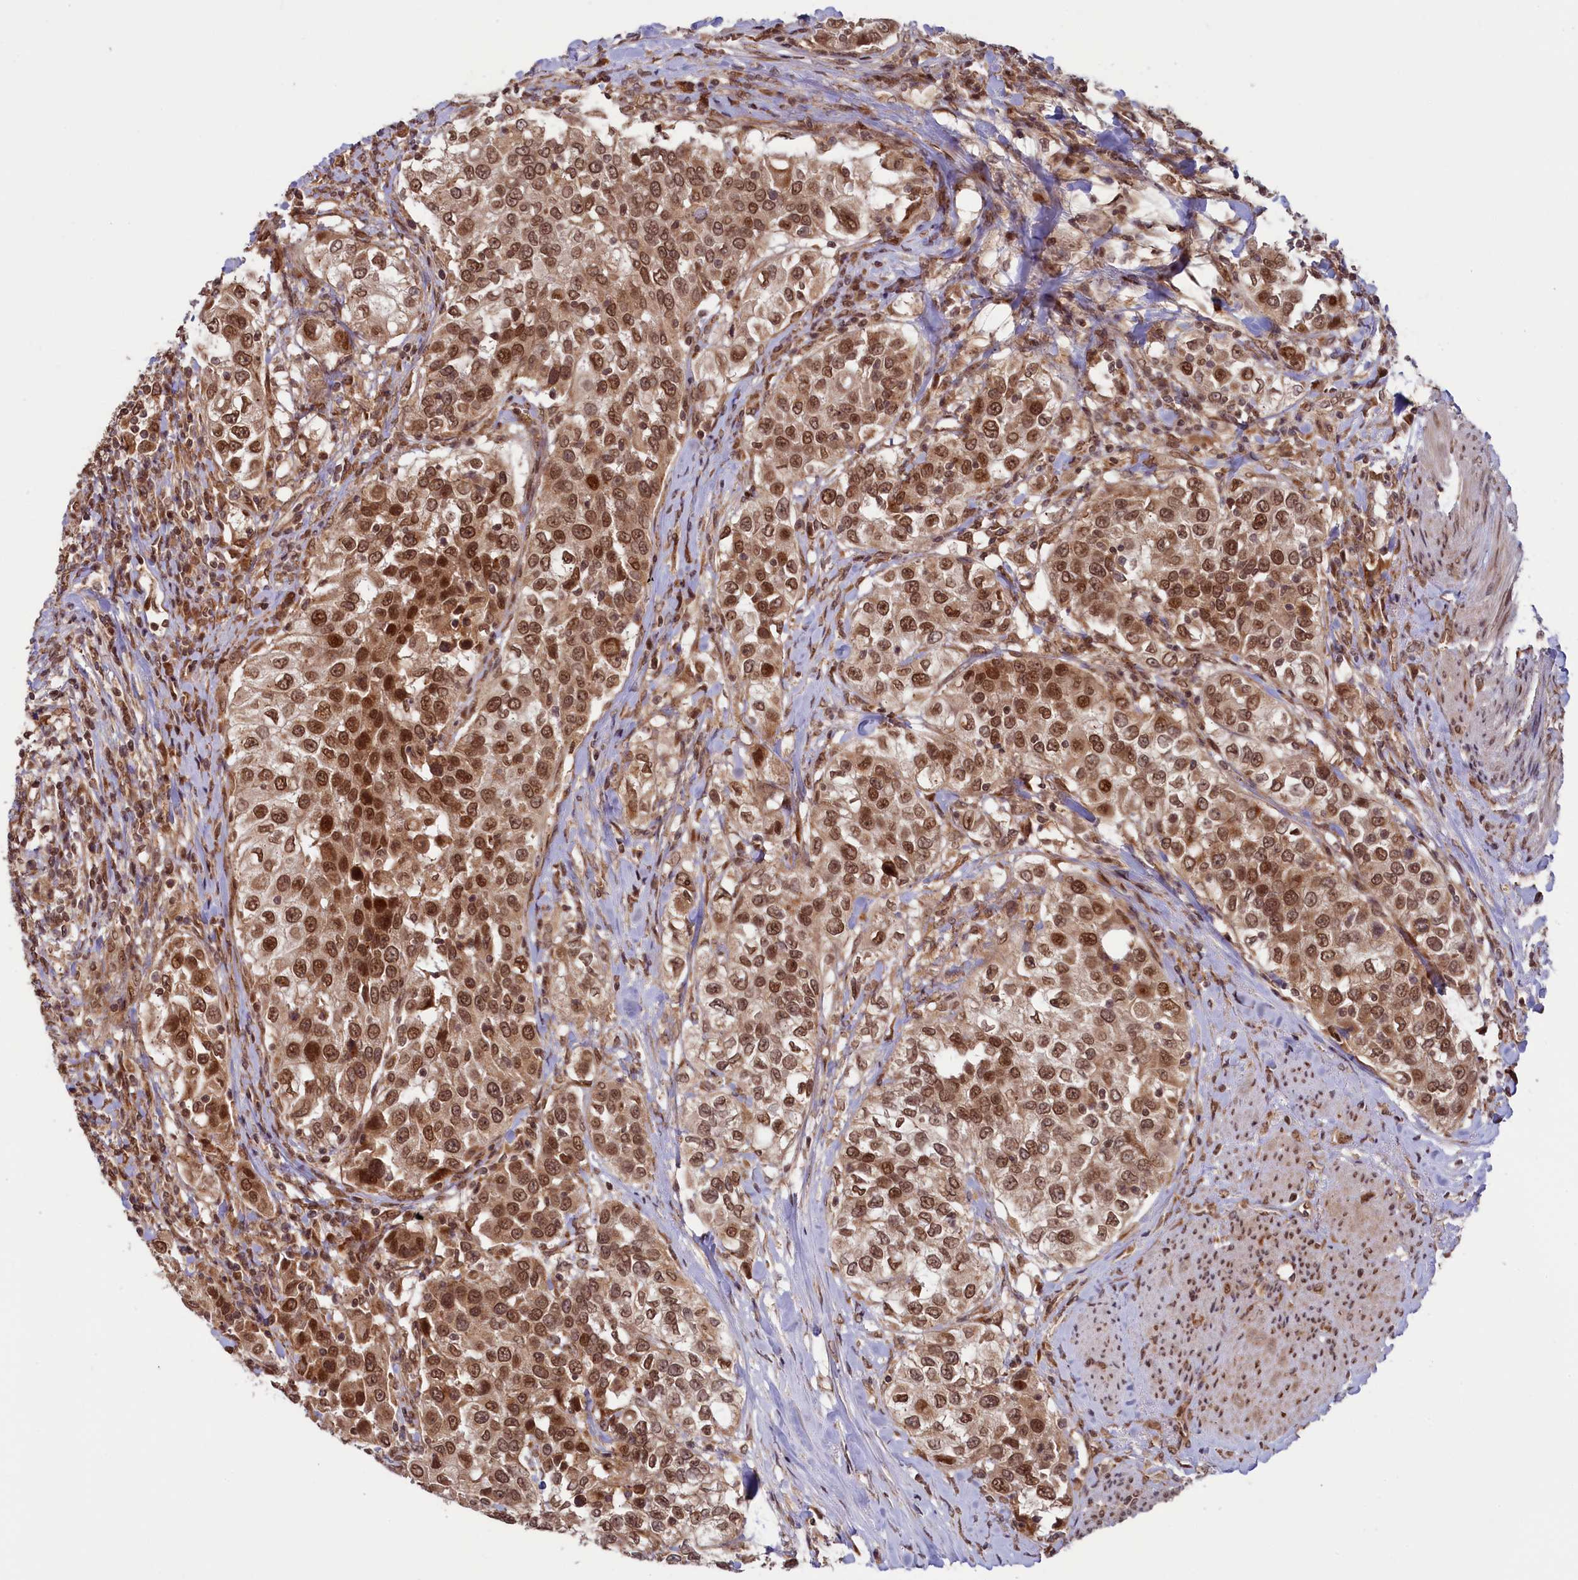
{"staining": {"intensity": "moderate", "quantity": ">75%", "location": "nuclear"}, "tissue": "urothelial cancer", "cell_type": "Tumor cells", "image_type": "cancer", "snomed": [{"axis": "morphology", "description": "Urothelial carcinoma, High grade"}, {"axis": "topography", "description": "Urinary bladder"}], "caption": "An IHC micrograph of tumor tissue is shown. Protein staining in brown shows moderate nuclear positivity in urothelial cancer within tumor cells.", "gene": "NAE1", "patient": {"sex": "female", "age": 80}}